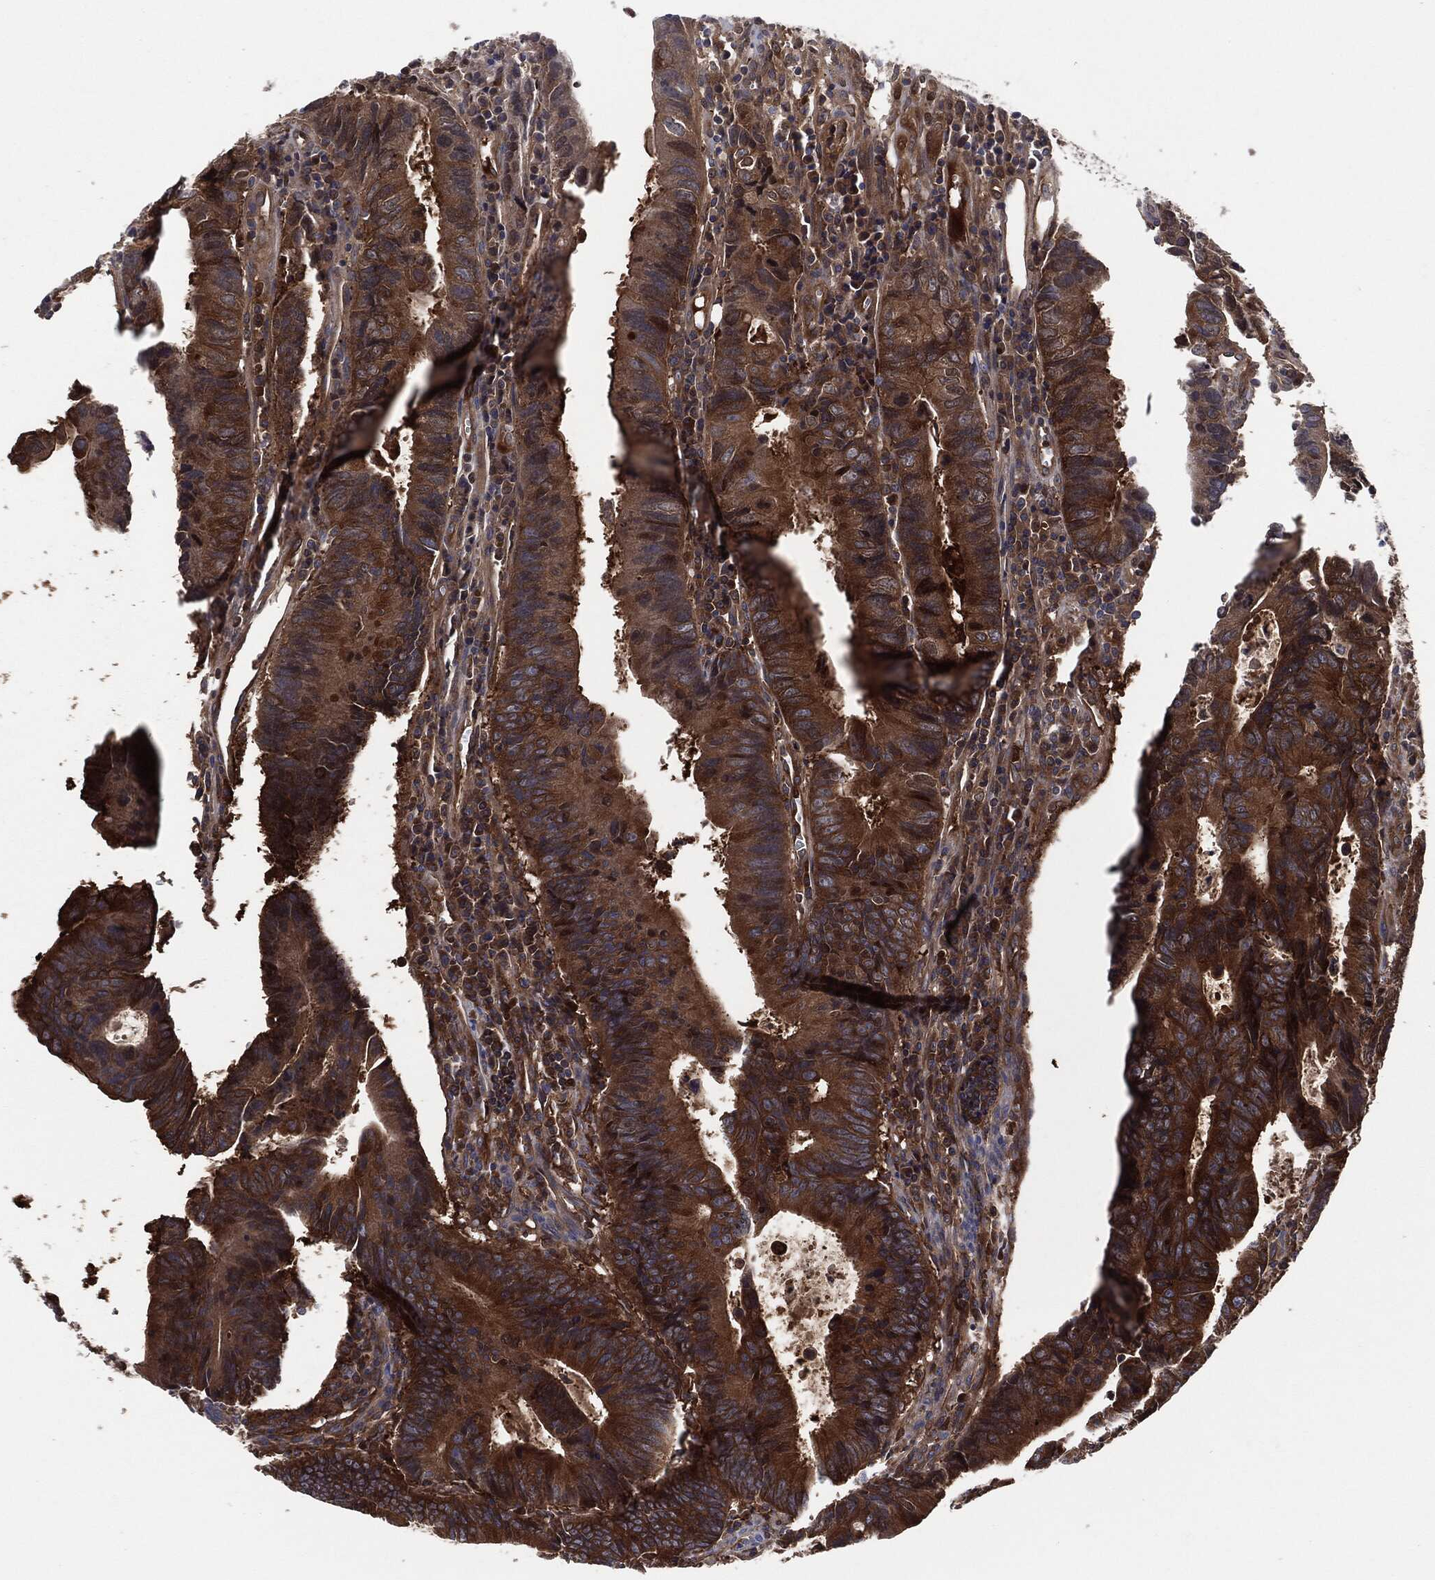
{"staining": {"intensity": "strong", "quantity": ">75%", "location": "cytoplasmic/membranous"}, "tissue": "colorectal cancer", "cell_type": "Tumor cells", "image_type": "cancer", "snomed": [{"axis": "morphology", "description": "Adenocarcinoma, NOS"}, {"axis": "topography", "description": "Colon"}], "caption": "Colorectal cancer stained for a protein reveals strong cytoplasmic/membranous positivity in tumor cells. (DAB (3,3'-diaminobenzidine) = brown stain, brightfield microscopy at high magnification).", "gene": "XPNPEP1", "patient": {"sex": "female", "age": 87}}